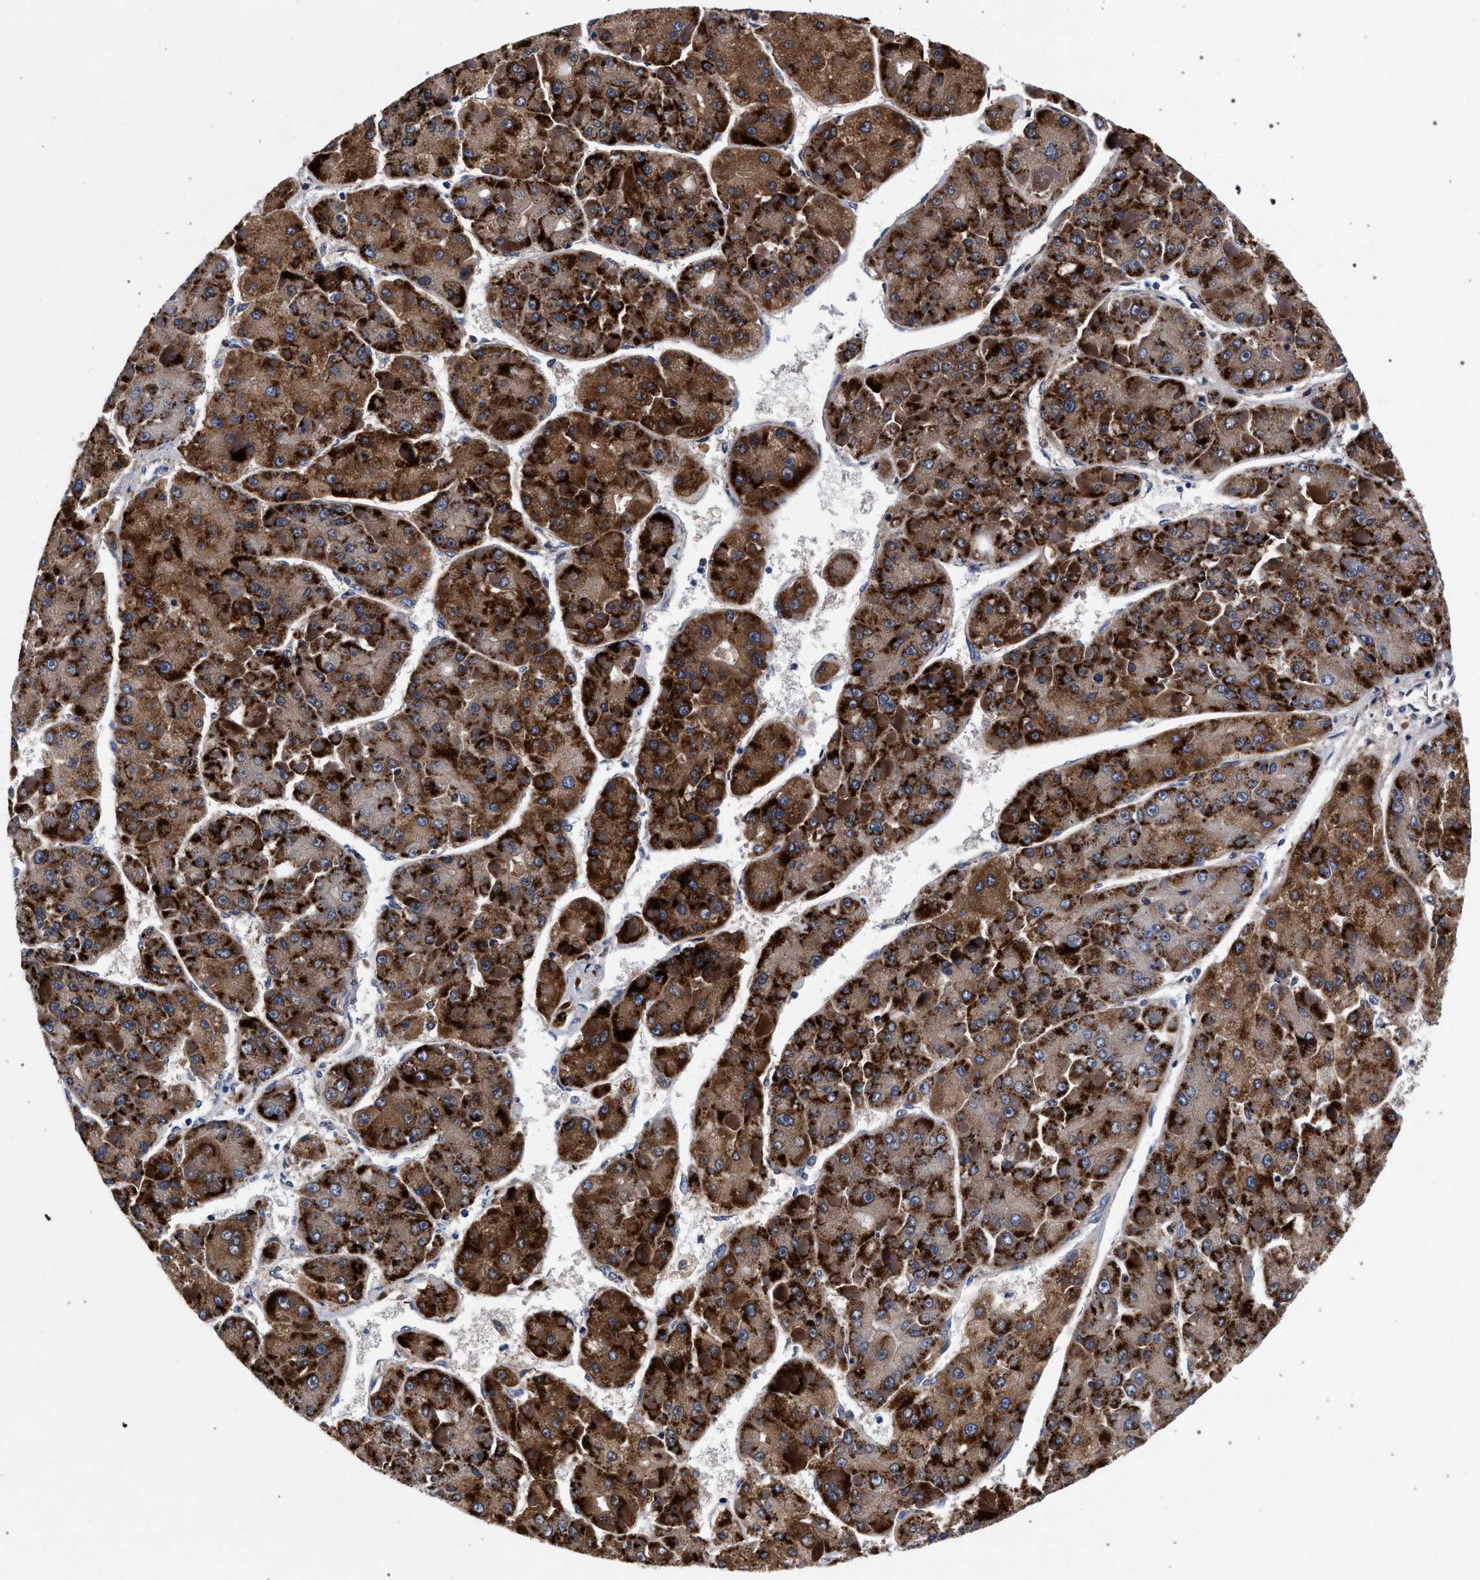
{"staining": {"intensity": "strong", "quantity": ">75%", "location": "cytoplasmic/membranous"}, "tissue": "liver cancer", "cell_type": "Tumor cells", "image_type": "cancer", "snomed": [{"axis": "morphology", "description": "Carcinoma, Hepatocellular, NOS"}, {"axis": "topography", "description": "Liver"}], "caption": "Strong cytoplasmic/membranous protein staining is seen in approximately >75% of tumor cells in liver cancer (hepatocellular carcinoma).", "gene": "ACOX1", "patient": {"sex": "female", "age": 73}}